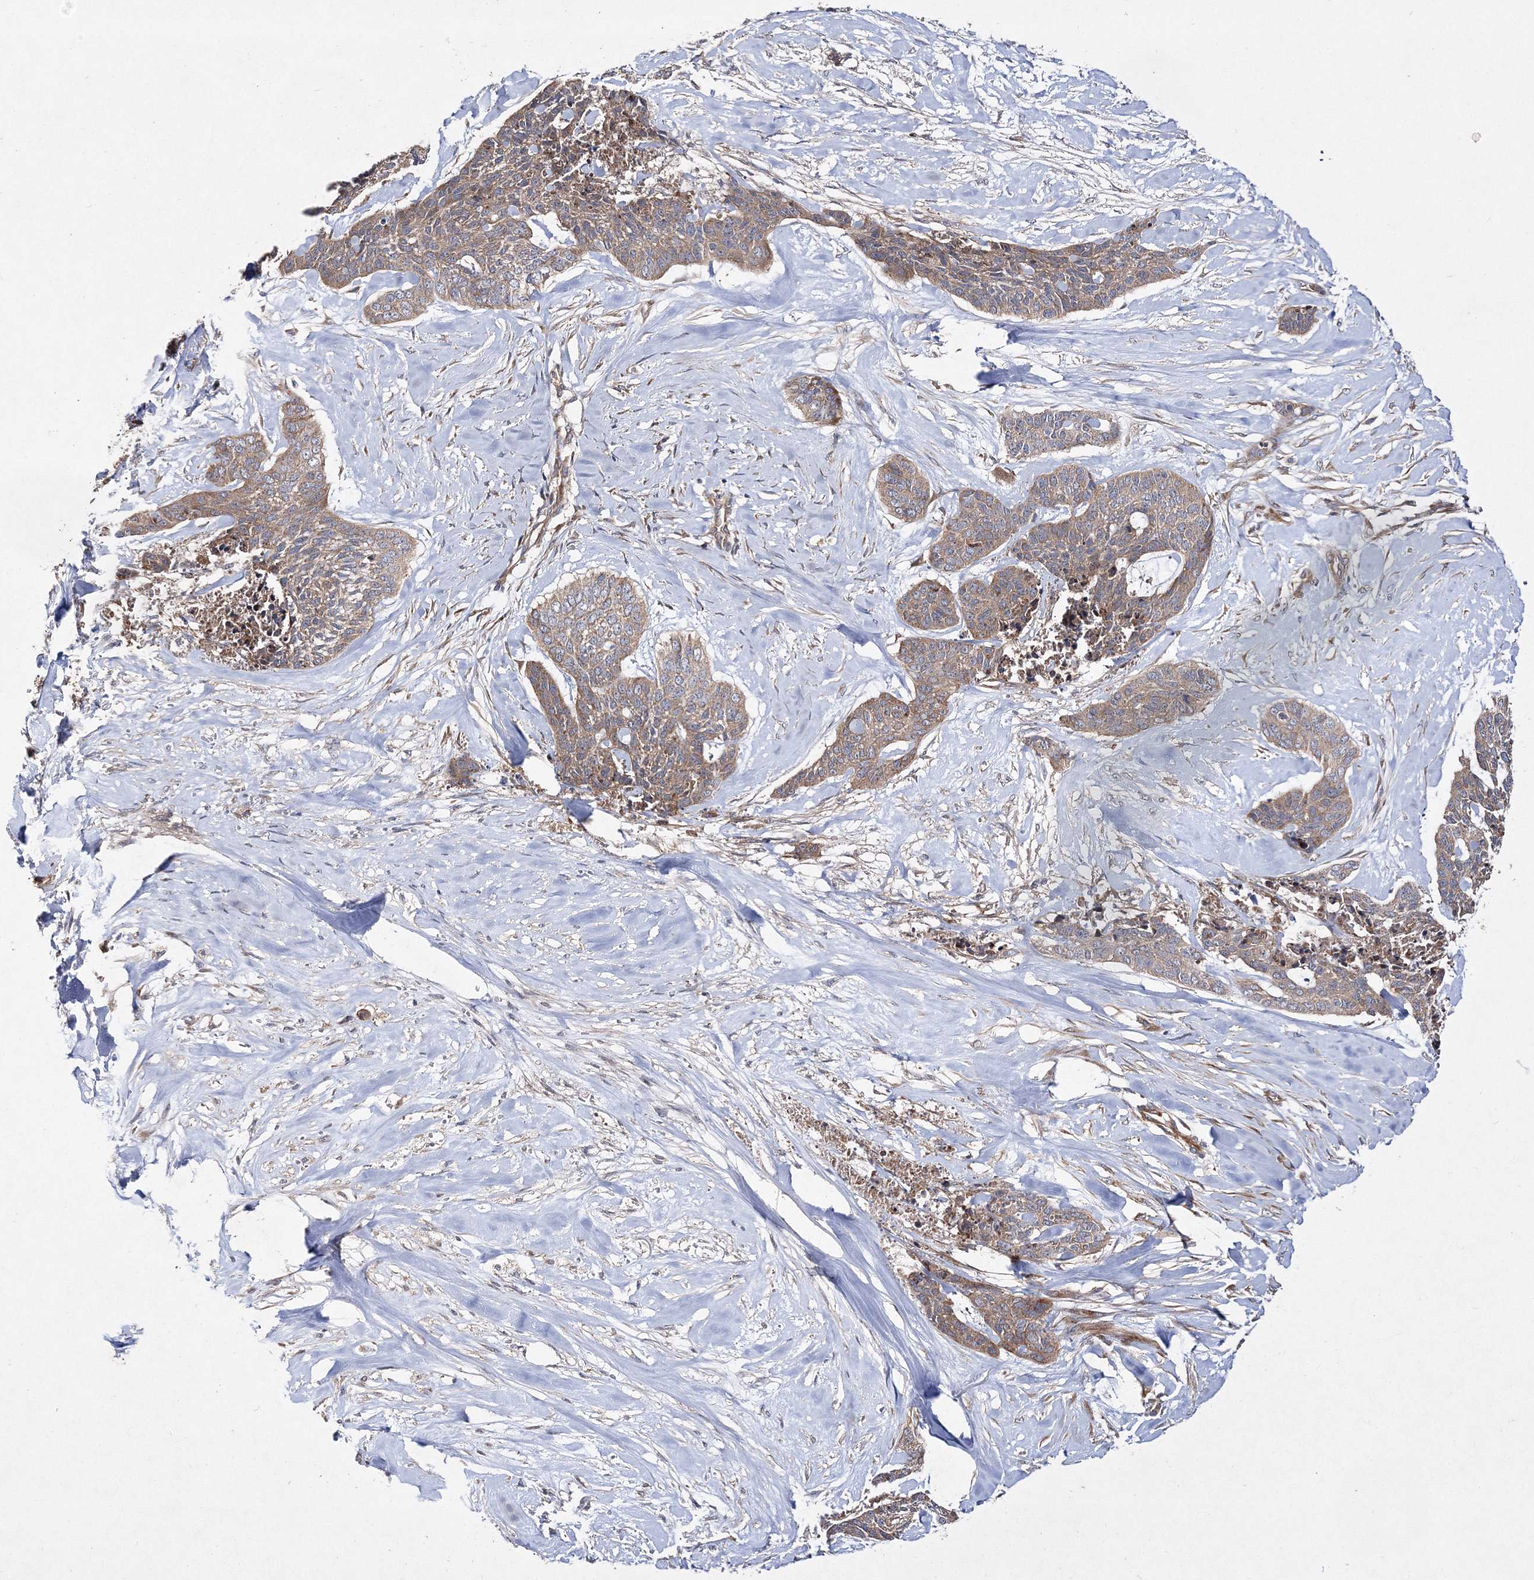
{"staining": {"intensity": "moderate", "quantity": ">75%", "location": "cytoplasmic/membranous"}, "tissue": "skin cancer", "cell_type": "Tumor cells", "image_type": "cancer", "snomed": [{"axis": "morphology", "description": "Basal cell carcinoma"}, {"axis": "topography", "description": "Skin"}], "caption": "Basal cell carcinoma (skin) tissue reveals moderate cytoplasmic/membranous staining in approximately >75% of tumor cells", "gene": "DNAJC13", "patient": {"sex": "female", "age": 64}}